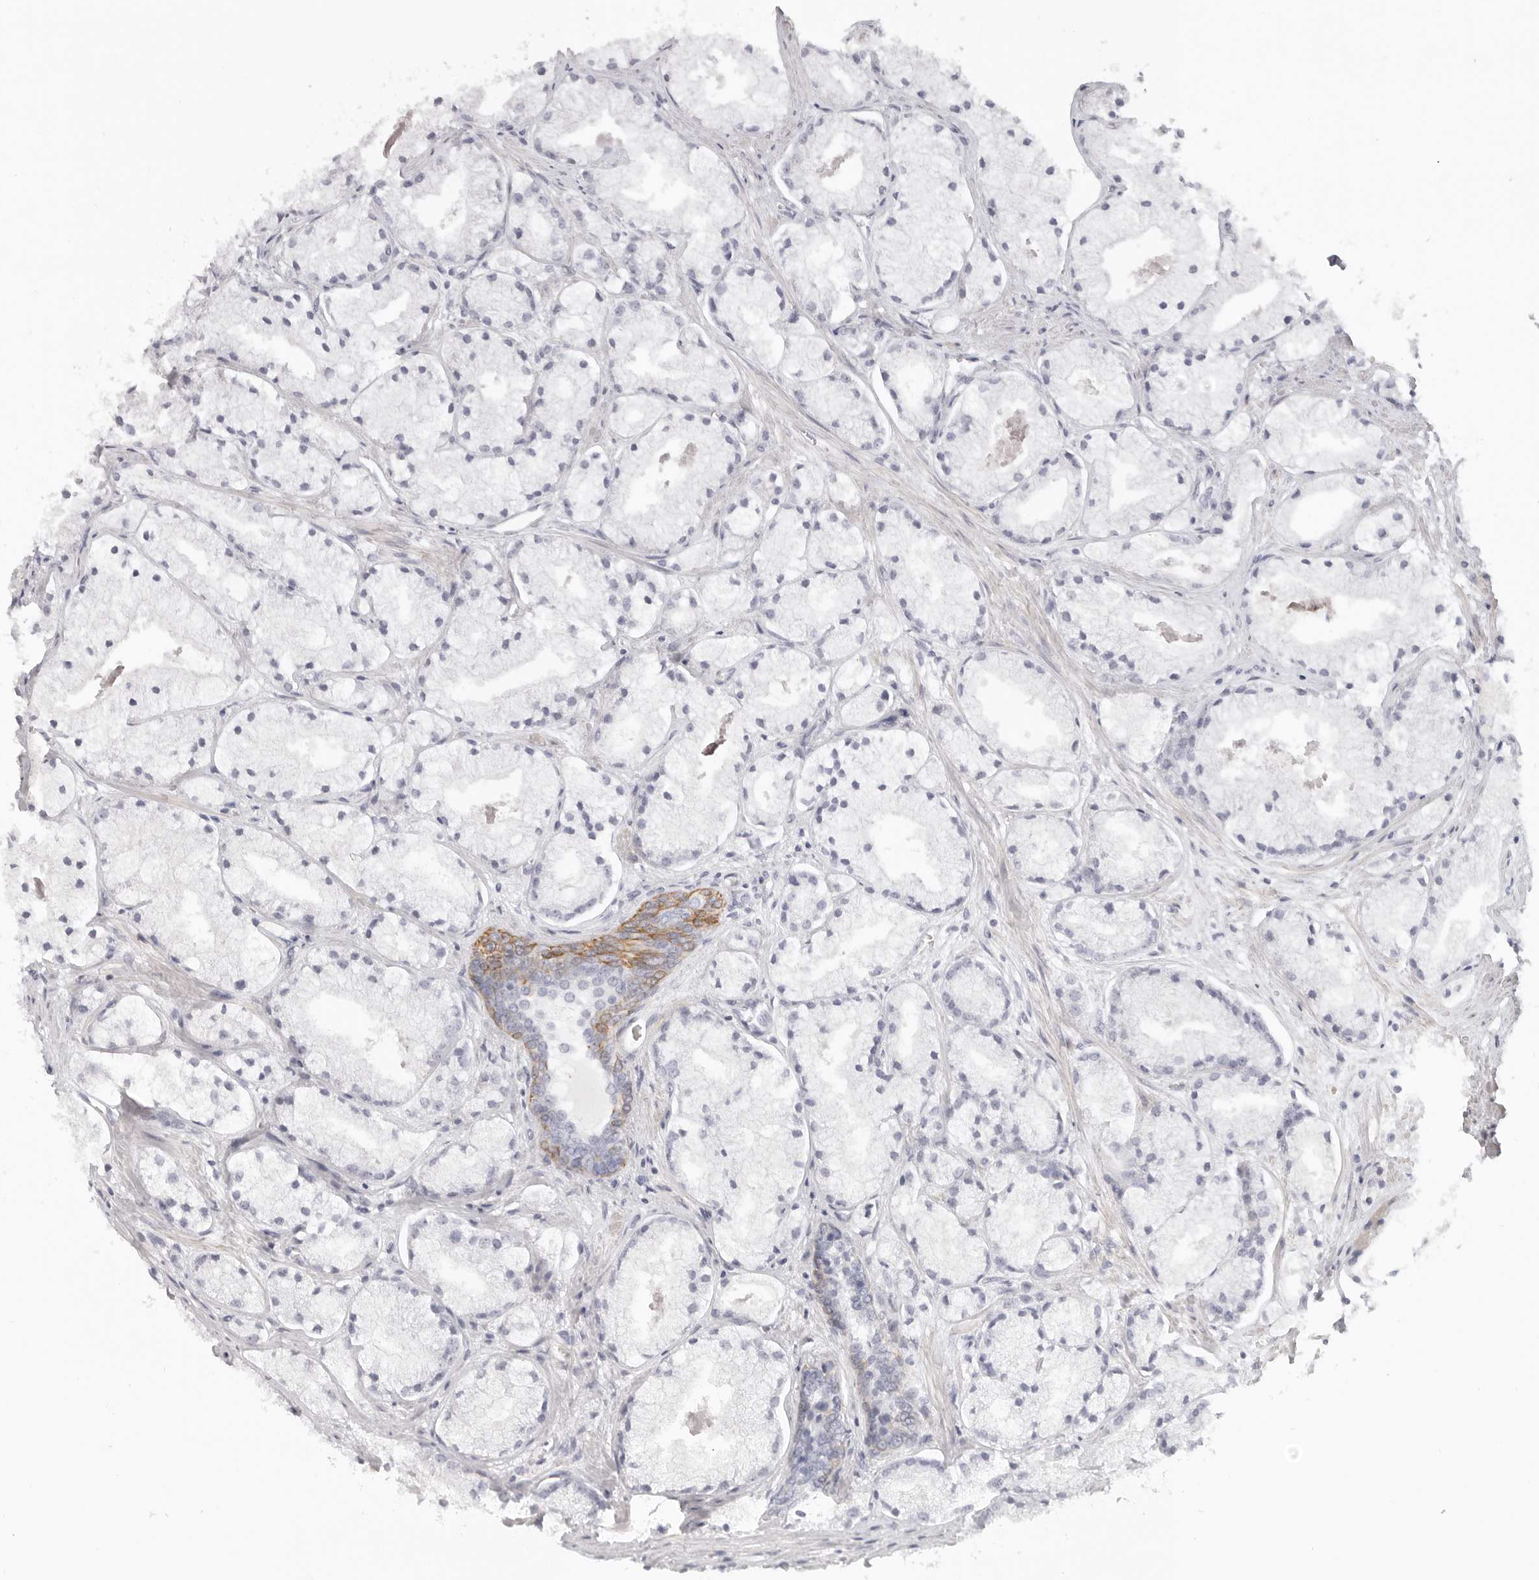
{"staining": {"intensity": "negative", "quantity": "none", "location": "none"}, "tissue": "prostate cancer", "cell_type": "Tumor cells", "image_type": "cancer", "snomed": [{"axis": "morphology", "description": "Adenocarcinoma, High grade"}, {"axis": "topography", "description": "Prostate"}], "caption": "This is a image of immunohistochemistry staining of prostate cancer, which shows no positivity in tumor cells.", "gene": "RXFP1", "patient": {"sex": "male", "age": 50}}